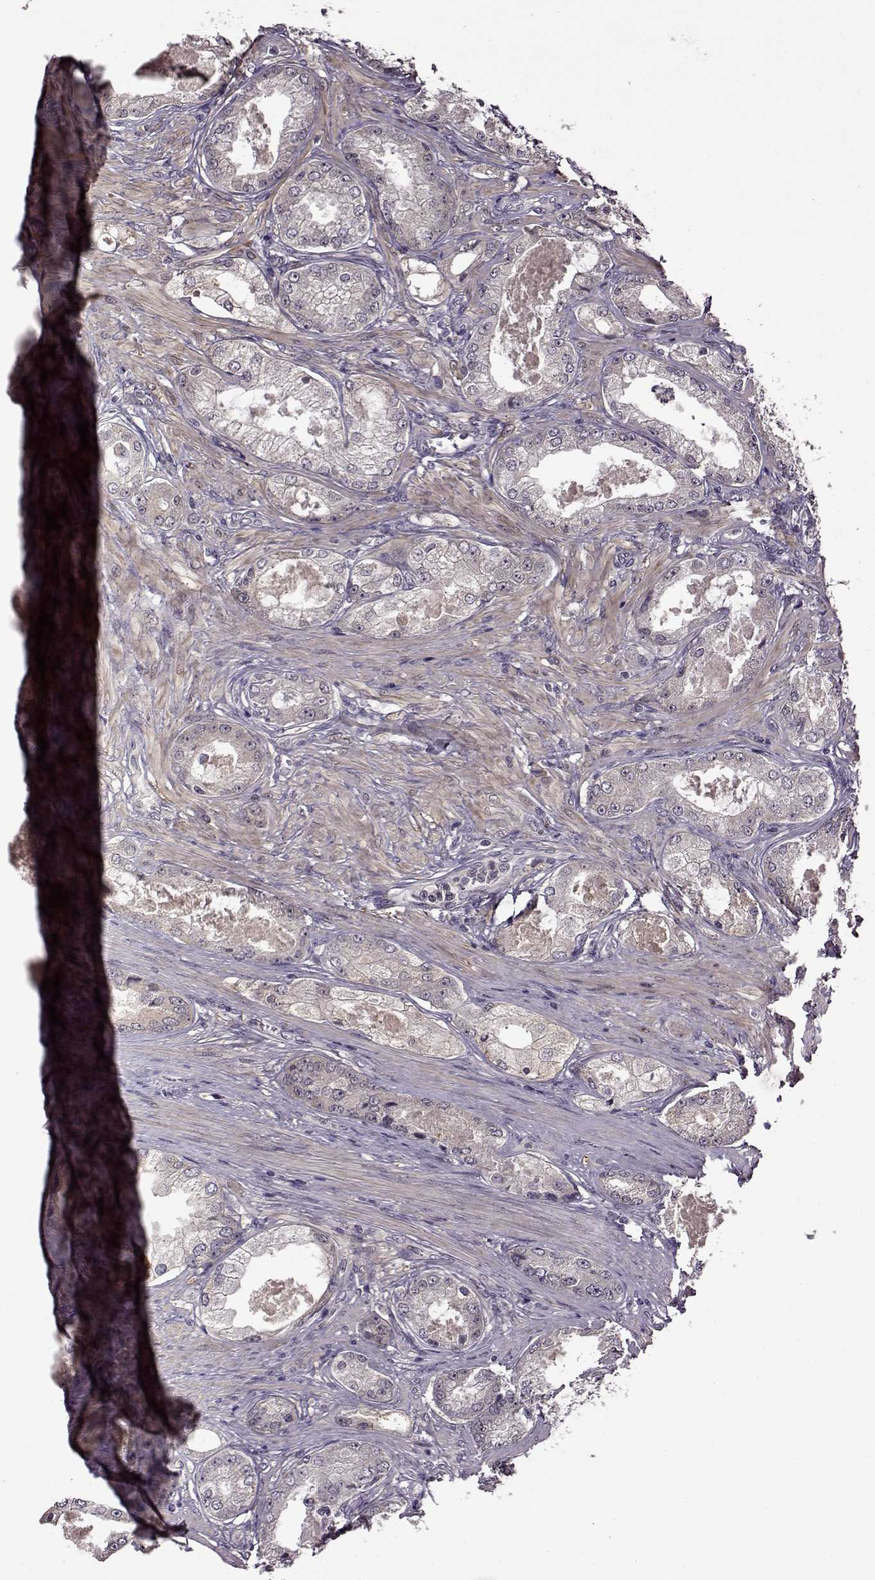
{"staining": {"intensity": "negative", "quantity": "none", "location": "none"}, "tissue": "prostate cancer", "cell_type": "Tumor cells", "image_type": "cancer", "snomed": [{"axis": "morphology", "description": "Adenocarcinoma, Low grade"}, {"axis": "topography", "description": "Prostate"}], "caption": "The image displays no significant expression in tumor cells of prostate cancer (adenocarcinoma (low-grade)). (DAB immunohistochemistry (IHC) with hematoxylin counter stain).", "gene": "MAIP1", "patient": {"sex": "male", "age": 68}}